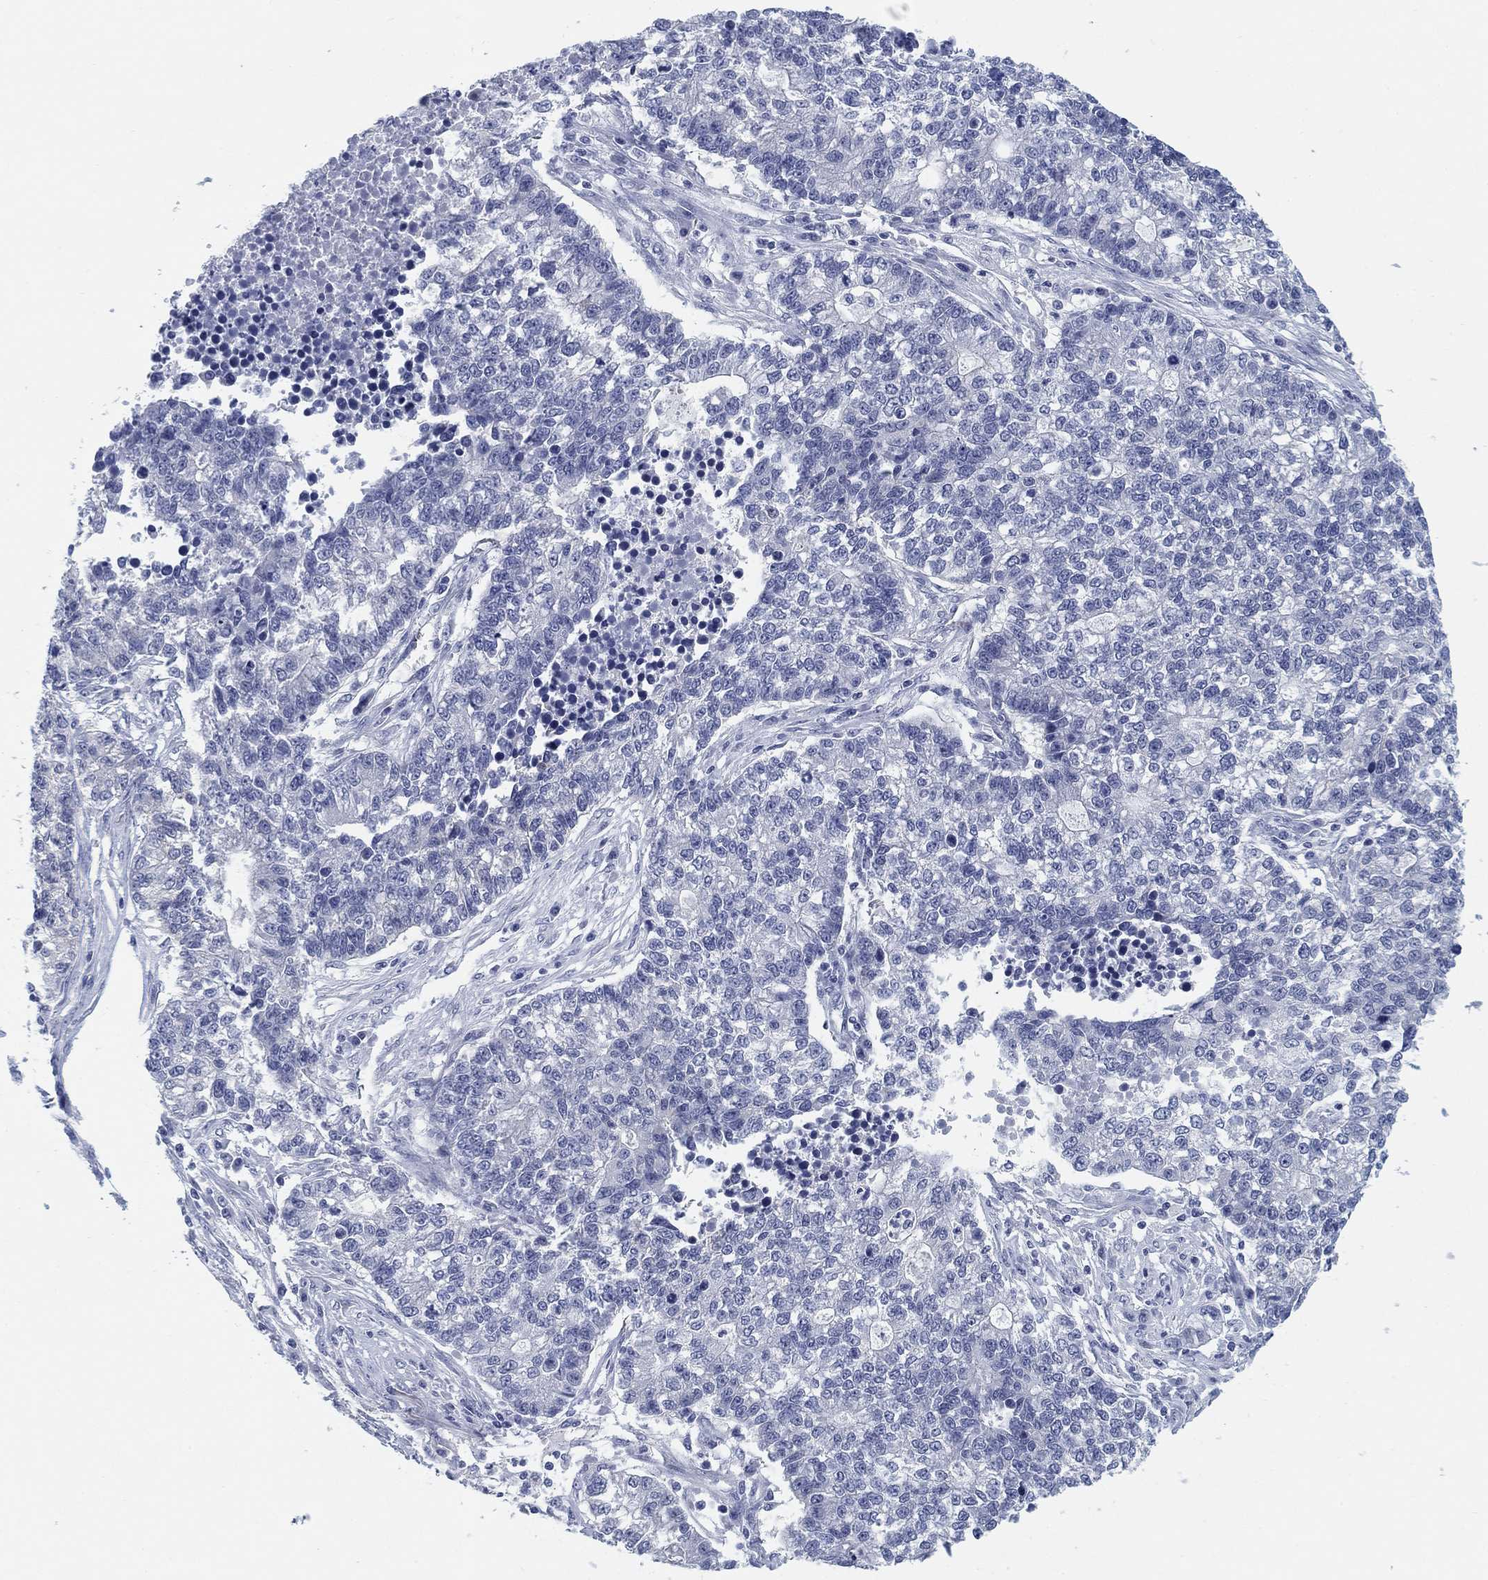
{"staining": {"intensity": "negative", "quantity": "none", "location": "none"}, "tissue": "lung cancer", "cell_type": "Tumor cells", "image_type": "cancer", "snomed": [{"axis": "morphology", "description": "Adenocarcinoma, NOS"}, {"axis": "topography", "description": "Lung"}], "caption": "DAB immunohistochemical staining of human adenocarcinoma (lung) shows no significant positivity in tumor cells.", "gene": "CLUL1", "patient": {"sex": "male", "age": 57}}